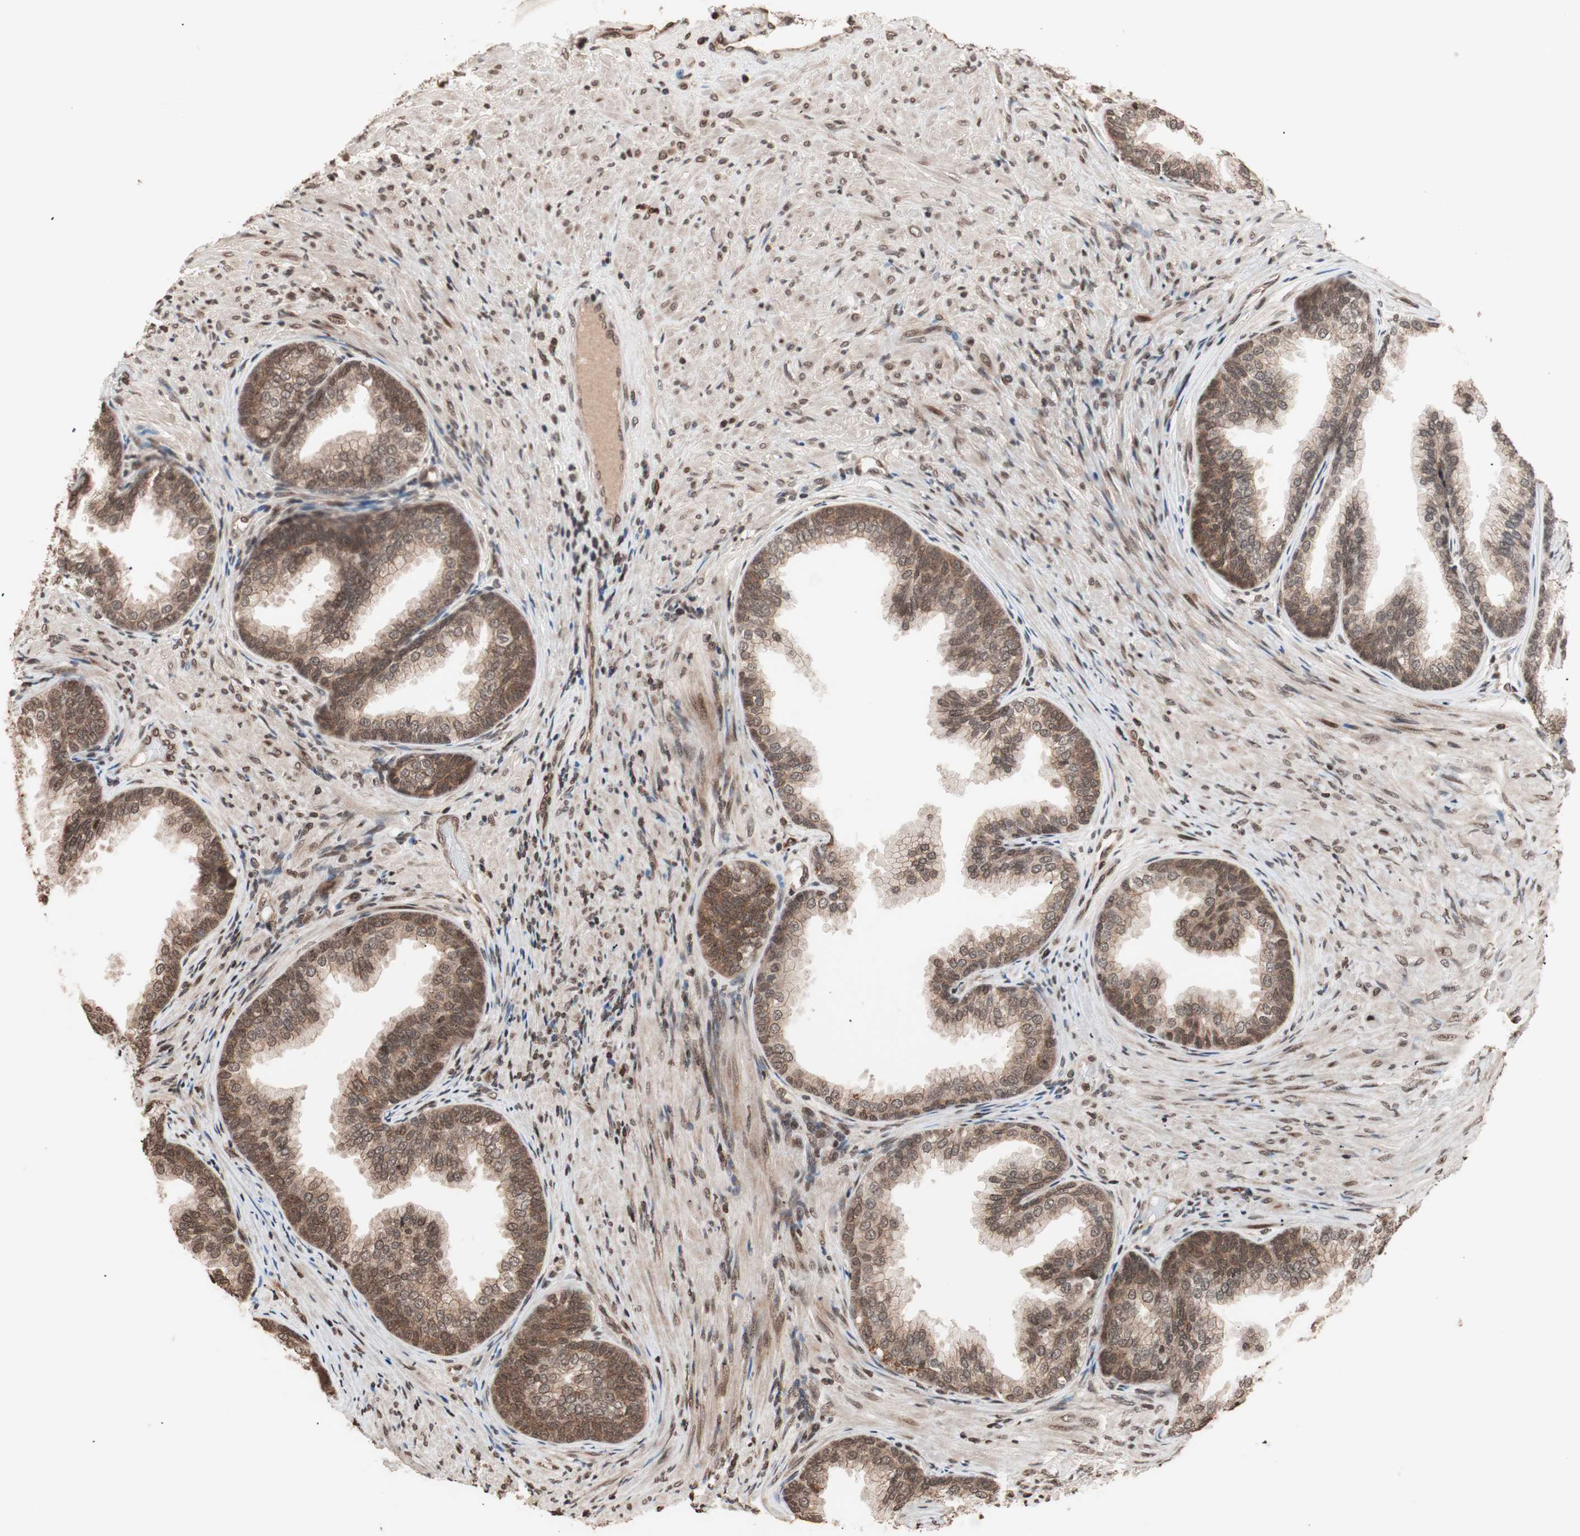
{"staining": {"intensity": "strong", "quantity": ">75%", "location": "cytoplasmic/membranous"}, "tissue": "prostate", "cell_type": "Glandular cells", "image_type": "normal", "snomed": [{"axis": "morphology", "description": "Normal tissue, NOS"}, {"axis": "topography", "description": "Prostate"}], "caption": "Immunohistochemical staining of benign human prostate demonstrates strong cytoplasmic/membranous protein expression in approximately >75% of glandular cells.", "gene": "ZFC3H1", "patient": {"sex": "male", "age": 76}}